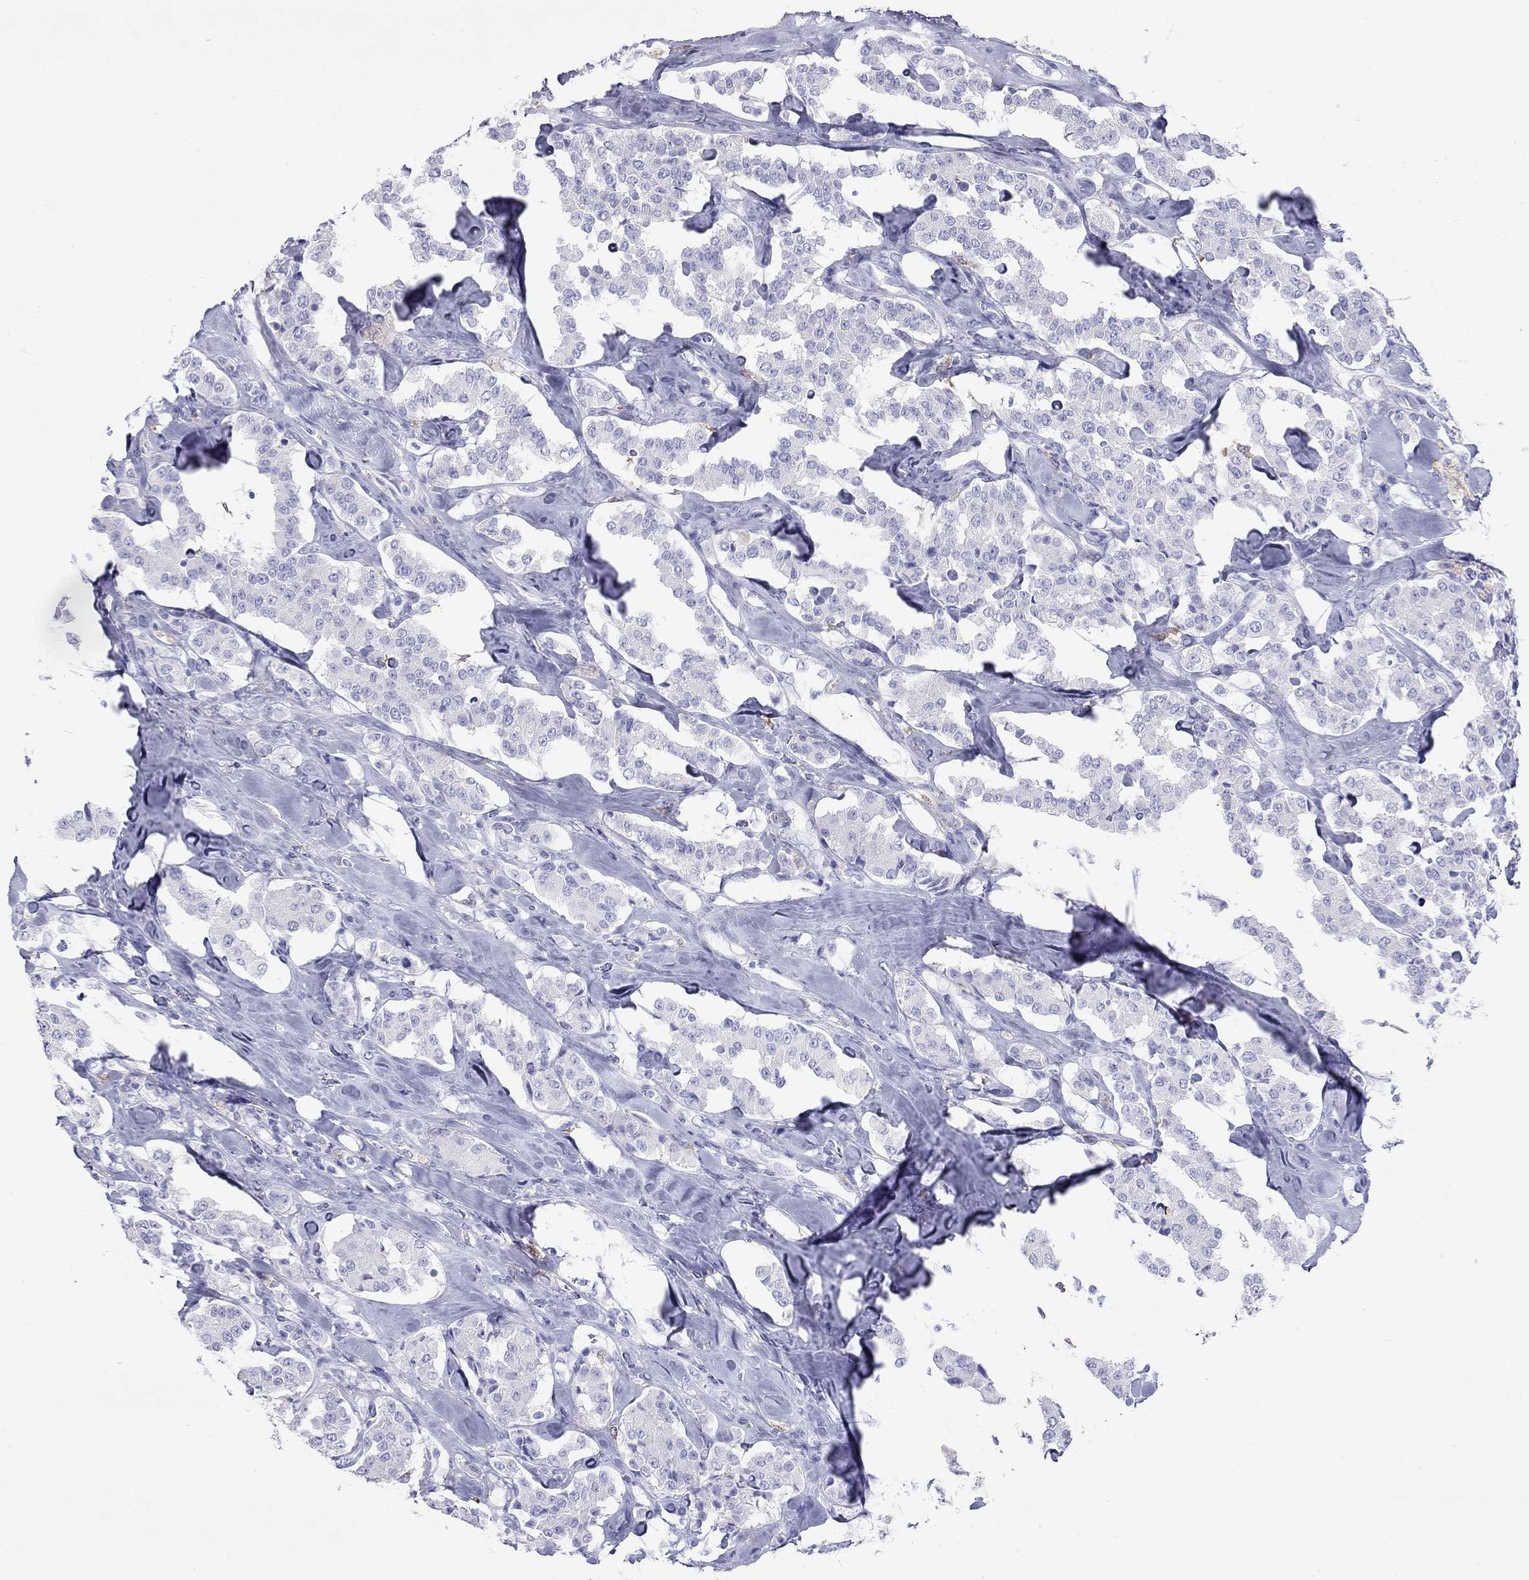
{"staining": {"intensity": "negative", "quantity": "none", "location": "none"}, "tissue": "carcinoid", "cell_type": "Tumor cells", "image_type": "cancer", "snomed": [{"axis": "morphology", "description": "Carcinoid, malignant, NOS"}, {"axis": "topography", "description": "Pancreas"}], "caption": "Image shows no significant protein positivity in tumor cells of carcinoid. (DAB immunohistochemistry (IHC) with hematoxylin counter stain).", "gene": "HLA-DQB2", "patient": {"sex": "male", "age": 41}}